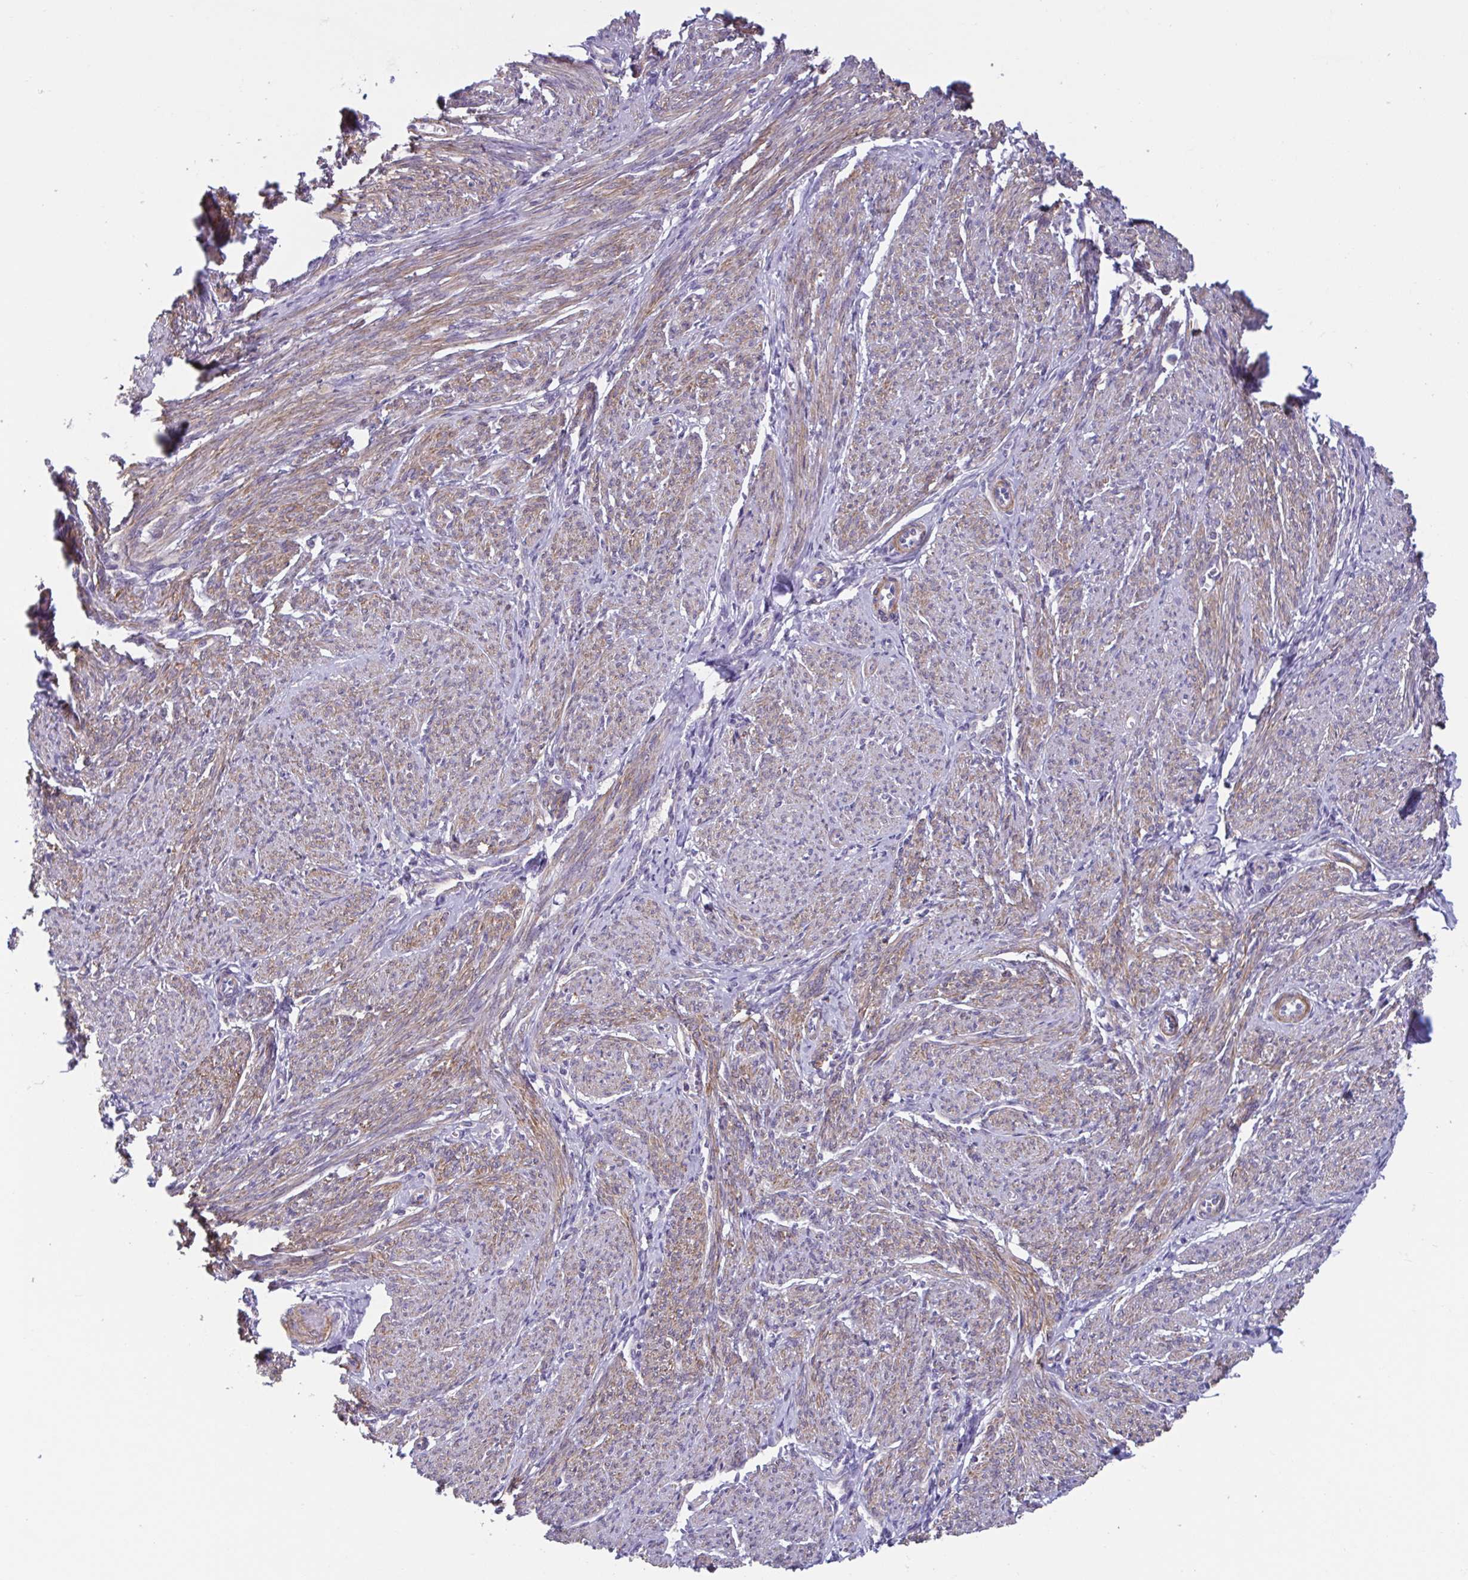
{"staining": {"intensity": "strong", "quantity": "25%-75%", "location": "cytoplasmic/membranous"}, "tissue": "smooth muscle", "cell_type": "Smooth muscle cells", "image_type": "normal", "snomed": [{"axis": "morphology", "description": "Normal tissue, NOS"}, {"axis": "topography", "description": "Smooth muscle"}], "caption": "A high-resolution image shows immunohistochemistry (IHC) staining of unremarkable smooth muscle, which displays strong cytoplasmic/membranous expression in approximately 25%-75% of smooth muscle cells. (DAB (3,3'-diaminobenzidine) IHC, brown staining for protein, blue staining for nuclei).", "gene": "WNT9B", "patient": {"sex": "female", "age": 65}}